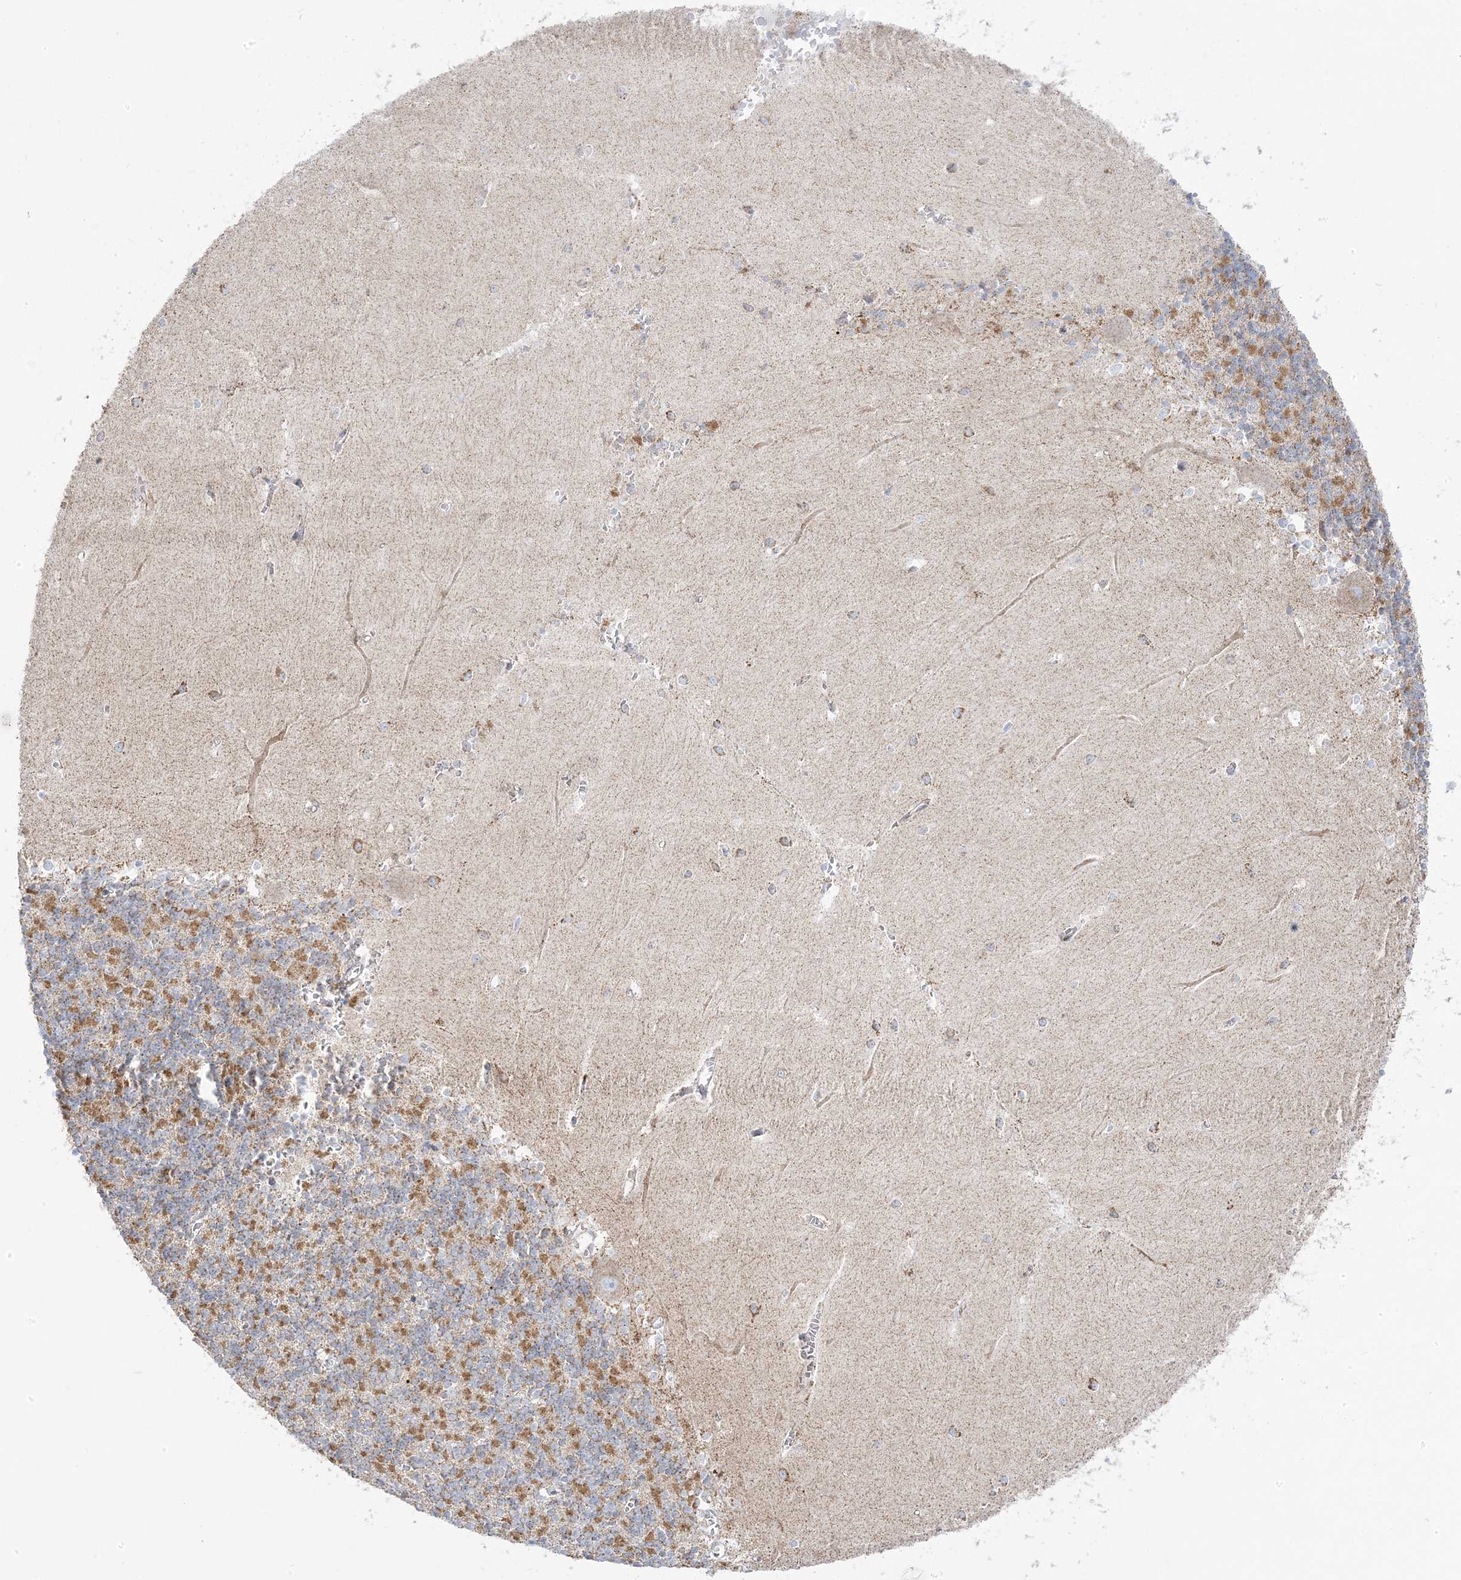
{"staining": {"intensity": "moderate", "quantity": "25%-75%", "location": "cytoplasmic/membranous"}, "tissue": "cerebellum", "cell_type": "Cells in granular layer", "image_type": "normal", "snomed": [{"axis": "morphology", "description": "Normal tissue, NOS"}, {"axis": "topography", "description": "Cerebellum"}], "caption": "Immunohistochemical staining of normal cerebellum exhibits 25%-75% levels of moderate cytoplasmic/membranous protein expression in about 25%-75% of cells in granular layer.", "gene": "PCCB", "patient": {"sex": "male", "age": 37}}